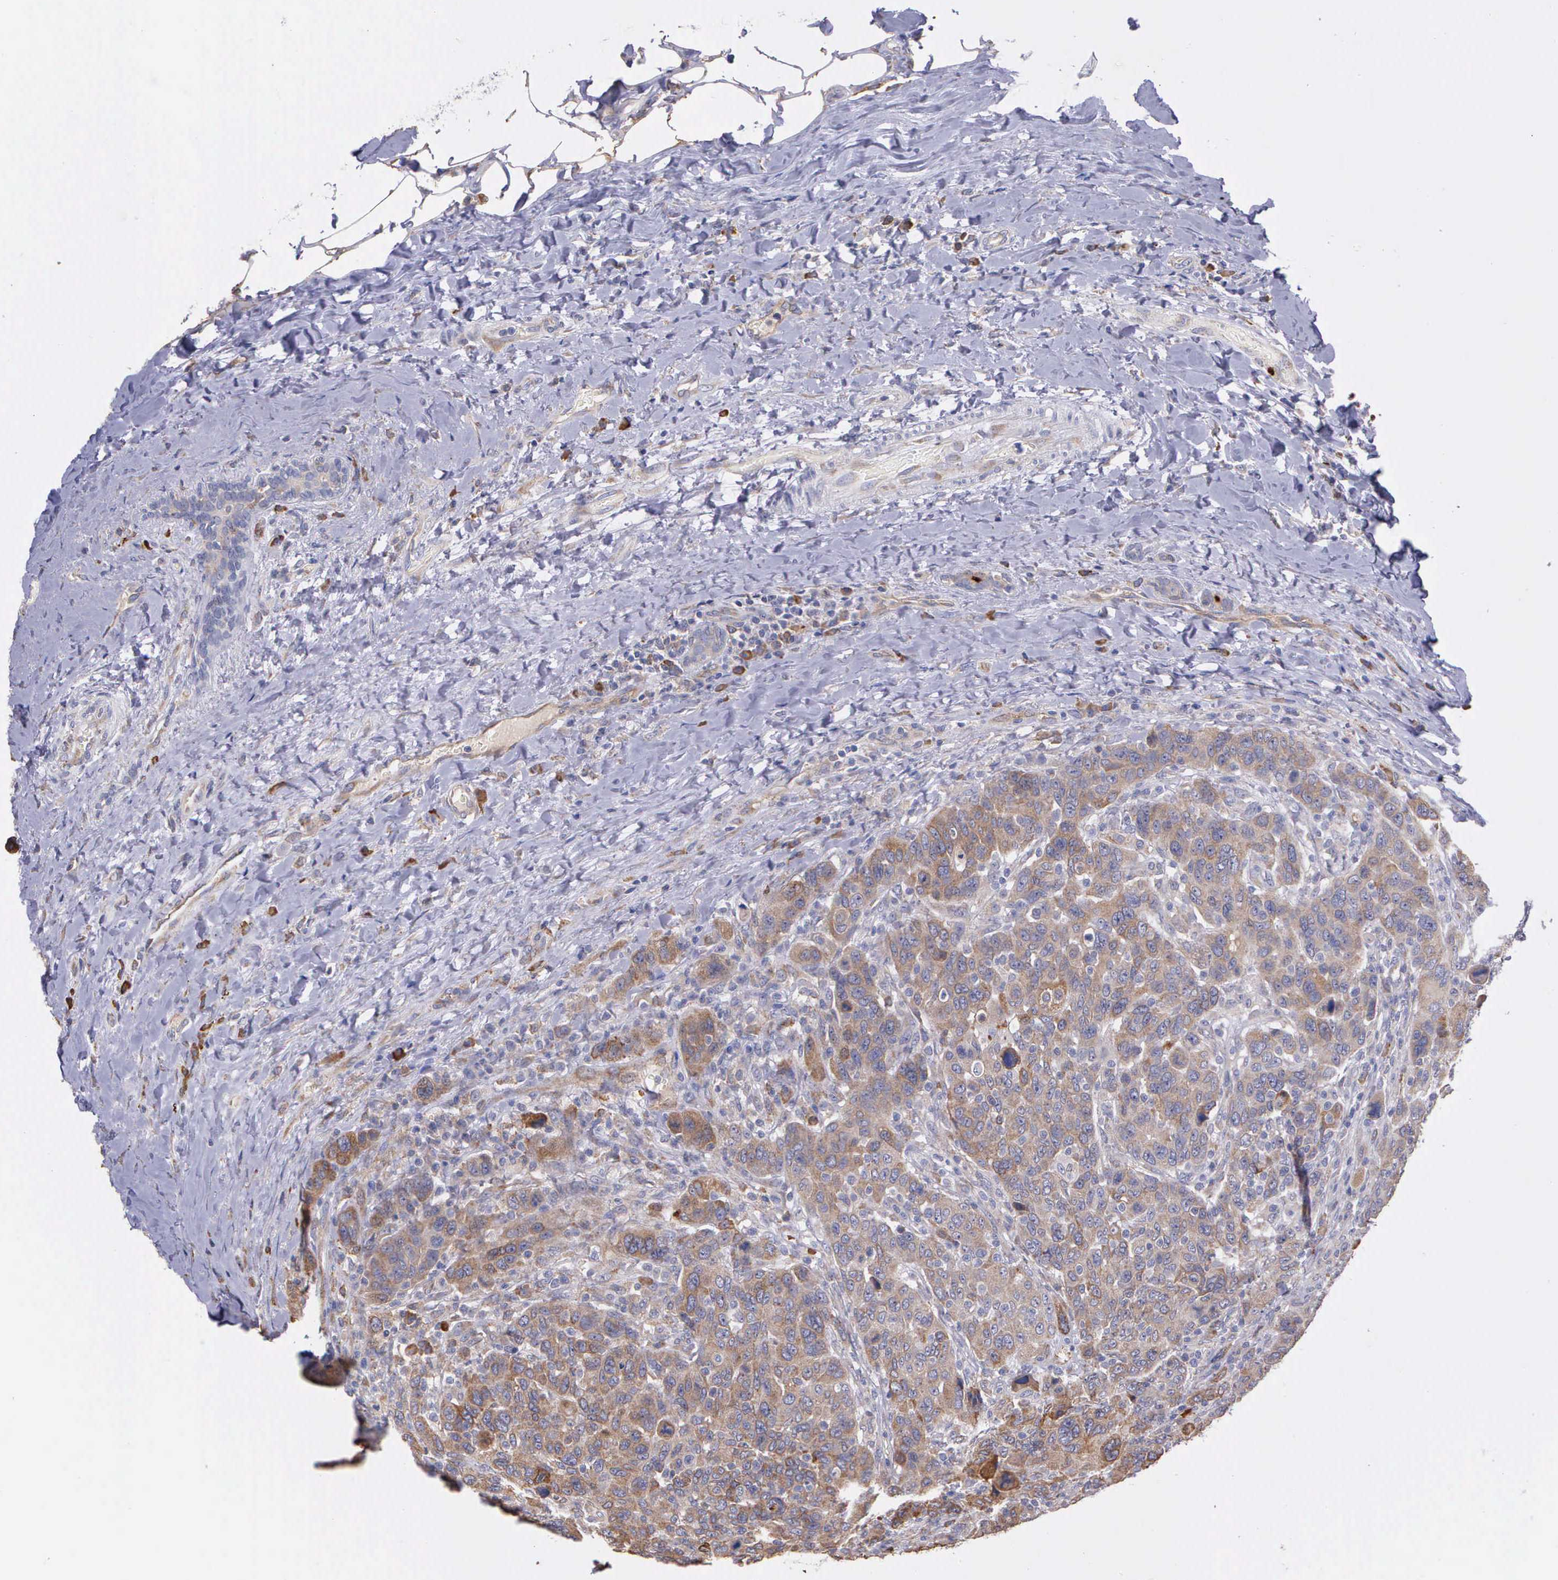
{"staining": {"intensity": "weak", "quantity": ">75%", "location": "cytoplasmic/membranous"}, "tissue": "breast cancer", "cell_type": "Tumor cells", "image_type": "cancer", "snomed": [{"axis": "morphology", "description": "Duct carcinoma"}, {"axis": "topography", "description": "Breast"}], "caption": "IHC photomicrograph of human breast infiltrating ductal carcinoma stained for a protein (brown), which reveals low levels of weak cytoplasmic/membranous staining in about >75% of tumor cells.", "gene": "ZC3H12B", "patient": {"sex": "female", "age": 37}}